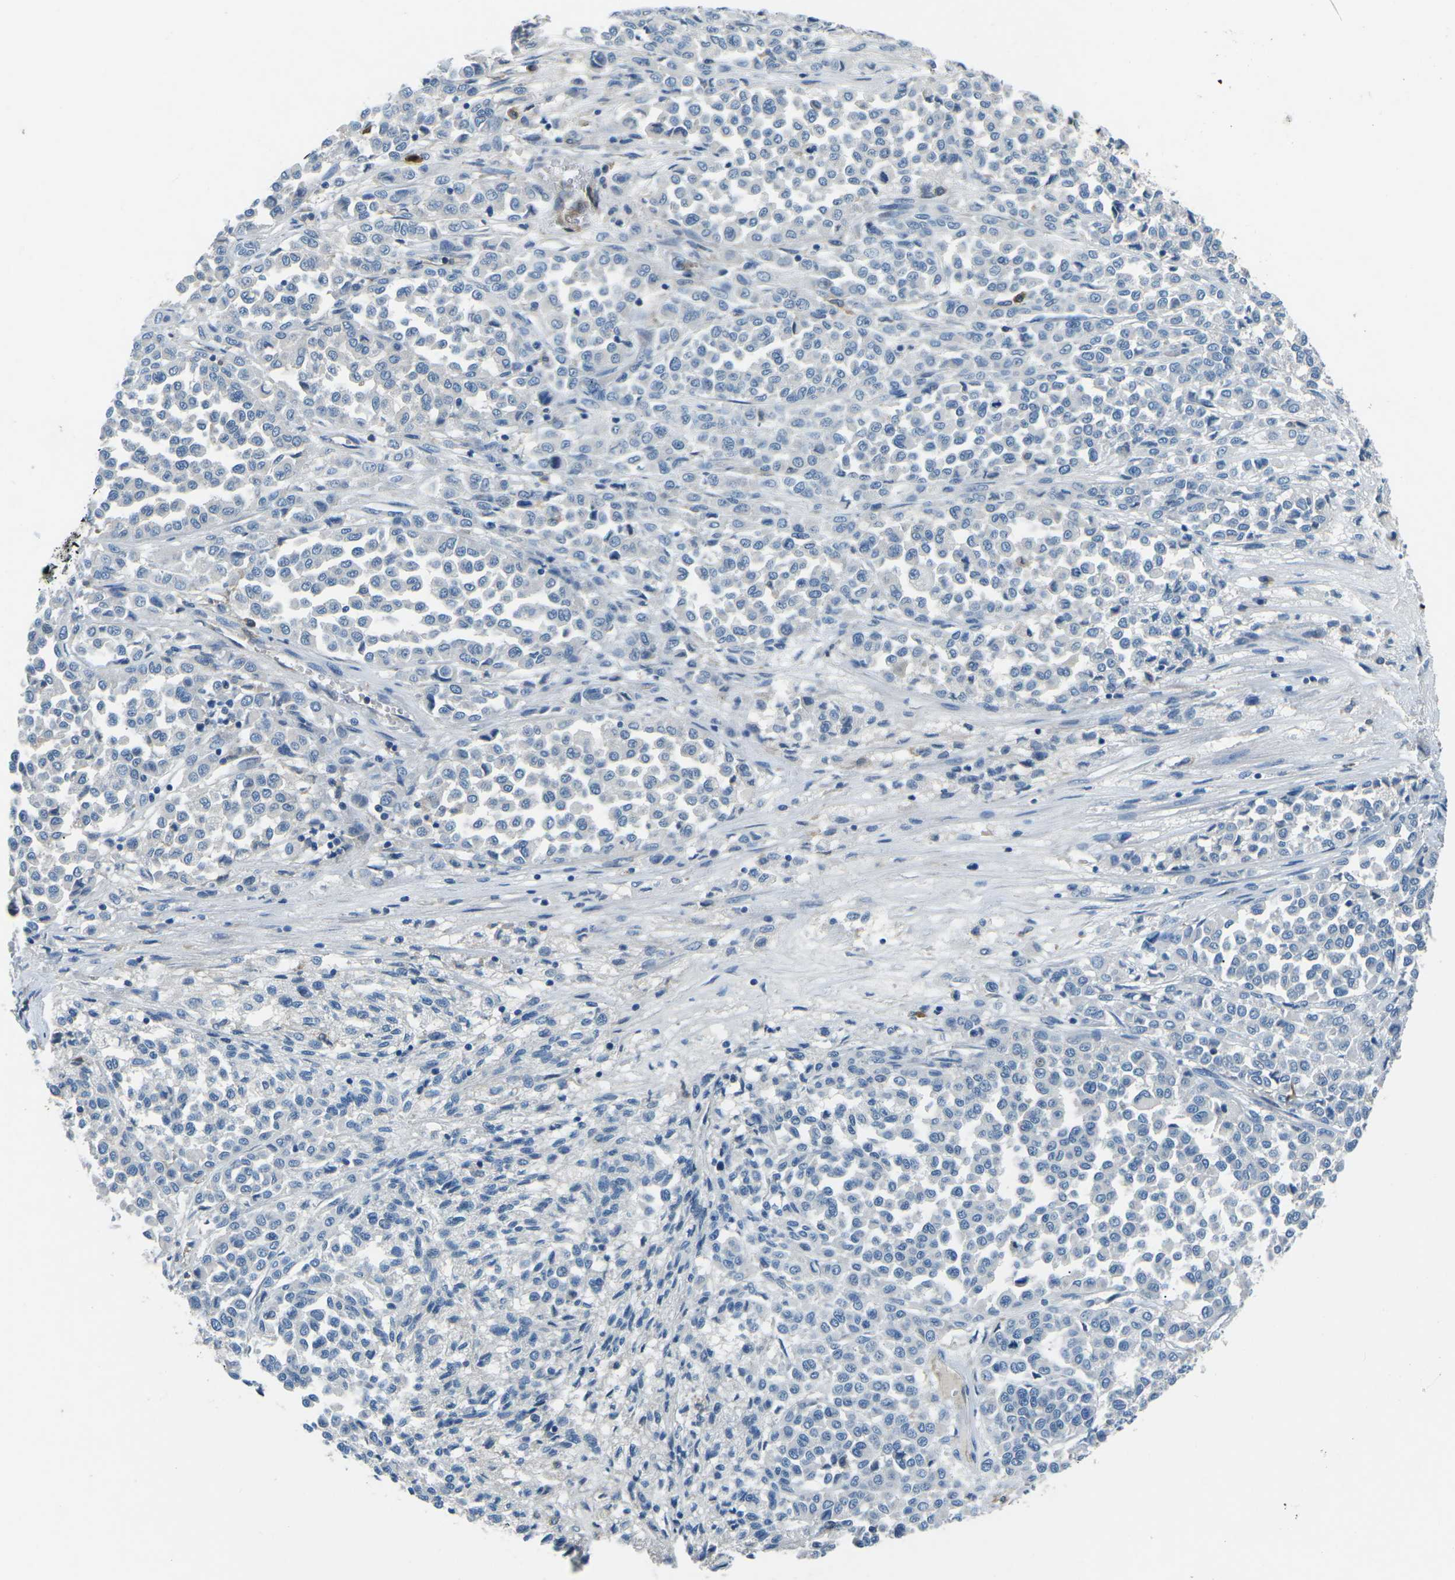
{"staining": {"intensity": "negative", "quantity": "none", "location": "none"}, "tissue": "melanoma", "cell_type": "Tumor cells", "image_type": "cancer", "snomed": [{"axis": "morphology", "description": "Malignant melanoma, Metastatic site"}, {"axis": "topography", "description": "Pancreas"}], "caption": "A micrograph of melanoma stained for a protein reveals no brown staining in tumor cells. (DAB IHC, high magnification).", "gene": "CD1D", "patient": {"sex": "female", "age": 30}}